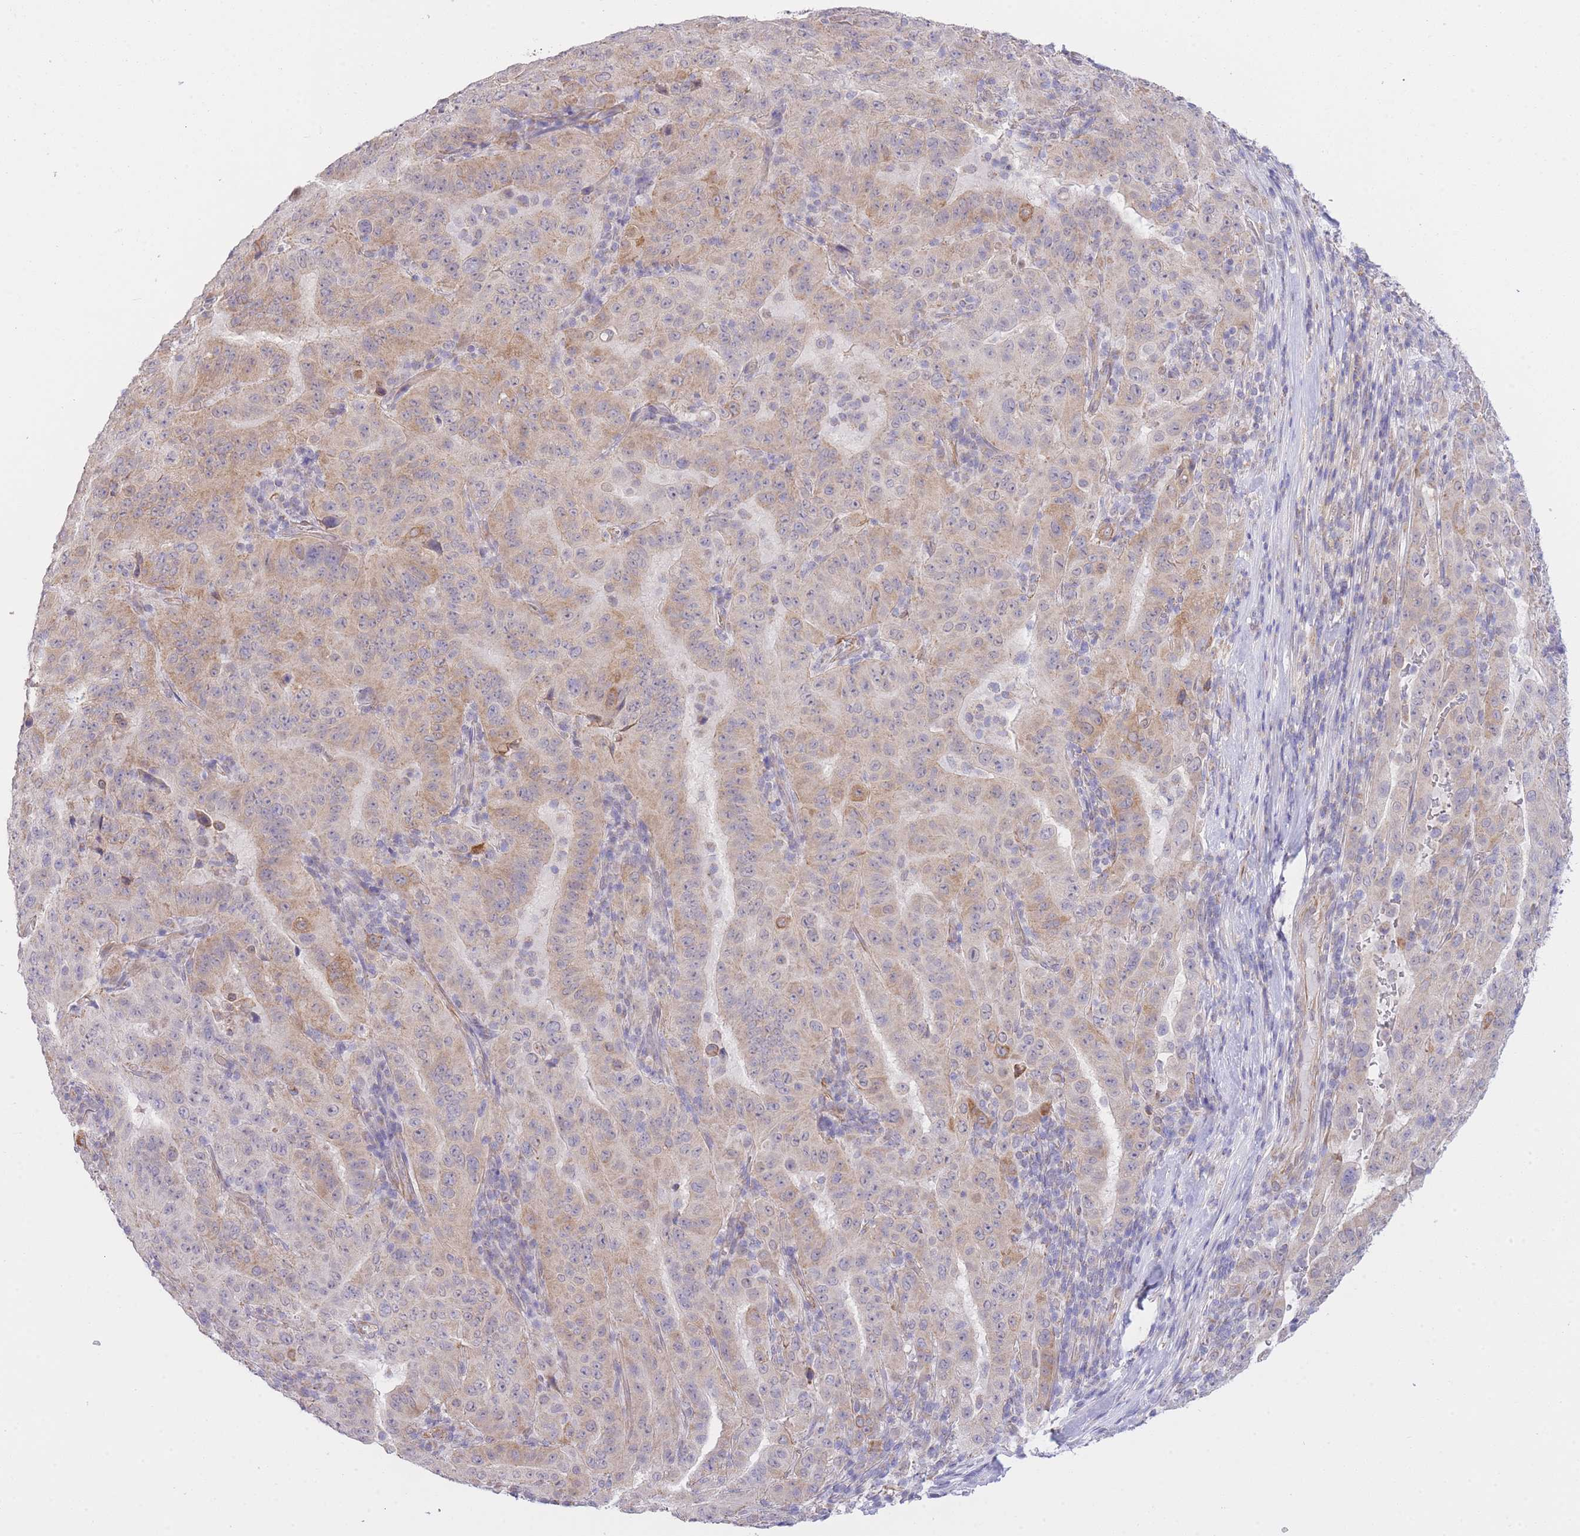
{"staining": {"intensity": "weak", "quantity": "25%-75%", "location": "cytoplasmic/membranous"}, "tissue": "pancreatic cancer", "cell_type": "Tumor cells", "image_type": "cancer", "snomed": [{"axis": "morphology", "description": "Adenocarcinoma, NOS"}, {"axis": "topography", "description": "Pancreas"}], "caption": "Human pancreatic cancer (adenocarcinoma) stained with a brown dye shows weak cytoplasmic/membranous positive staining in approximately 25%-75% of tumor cells.", "gene": "CTBP1", "patient": {"sex": "male", "age": 63}}